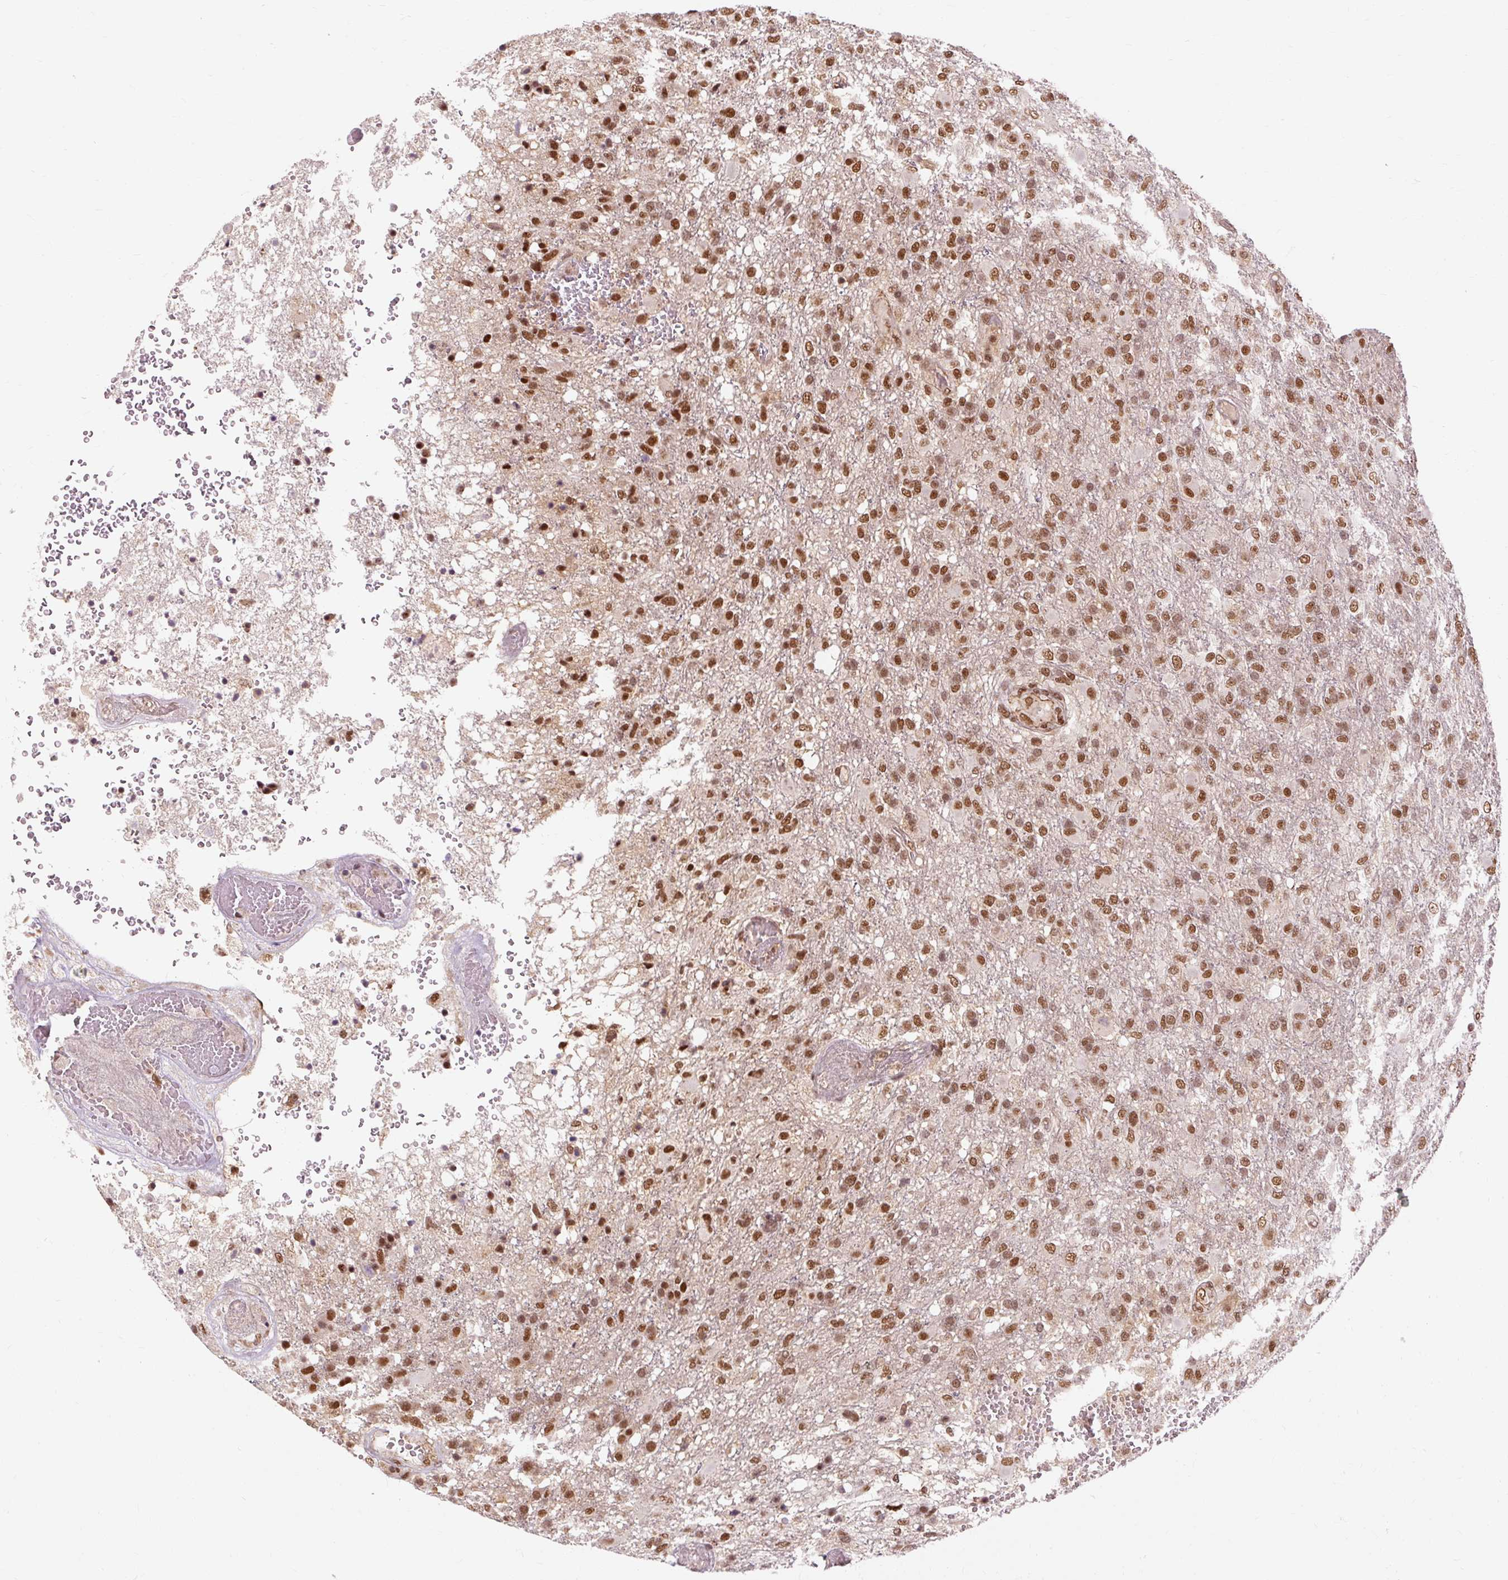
{"staining": {"intensity": "moderate", "quantity": ">75%", "location": "nuclear"}, "tissue": "glioma", "cell_type": "Tumor cells", "image_type": "cancer", "snomed": [{"axis": "morphology", "description": "Glioma, malignant, High grade"}, {"axis": "topography", "description": "Brain"}], "caption": "Immunohistochemical staining of human glioma exhibits medium levels of moderate nuclear expression in about >75% of tumor cells. The staining was performed using DAB, with brown indicating positive protein expression. Nuclei are stained blue with hematoxylin.", "gene": "CSTF1", "patient": {"sex": "female", "age": 74}}